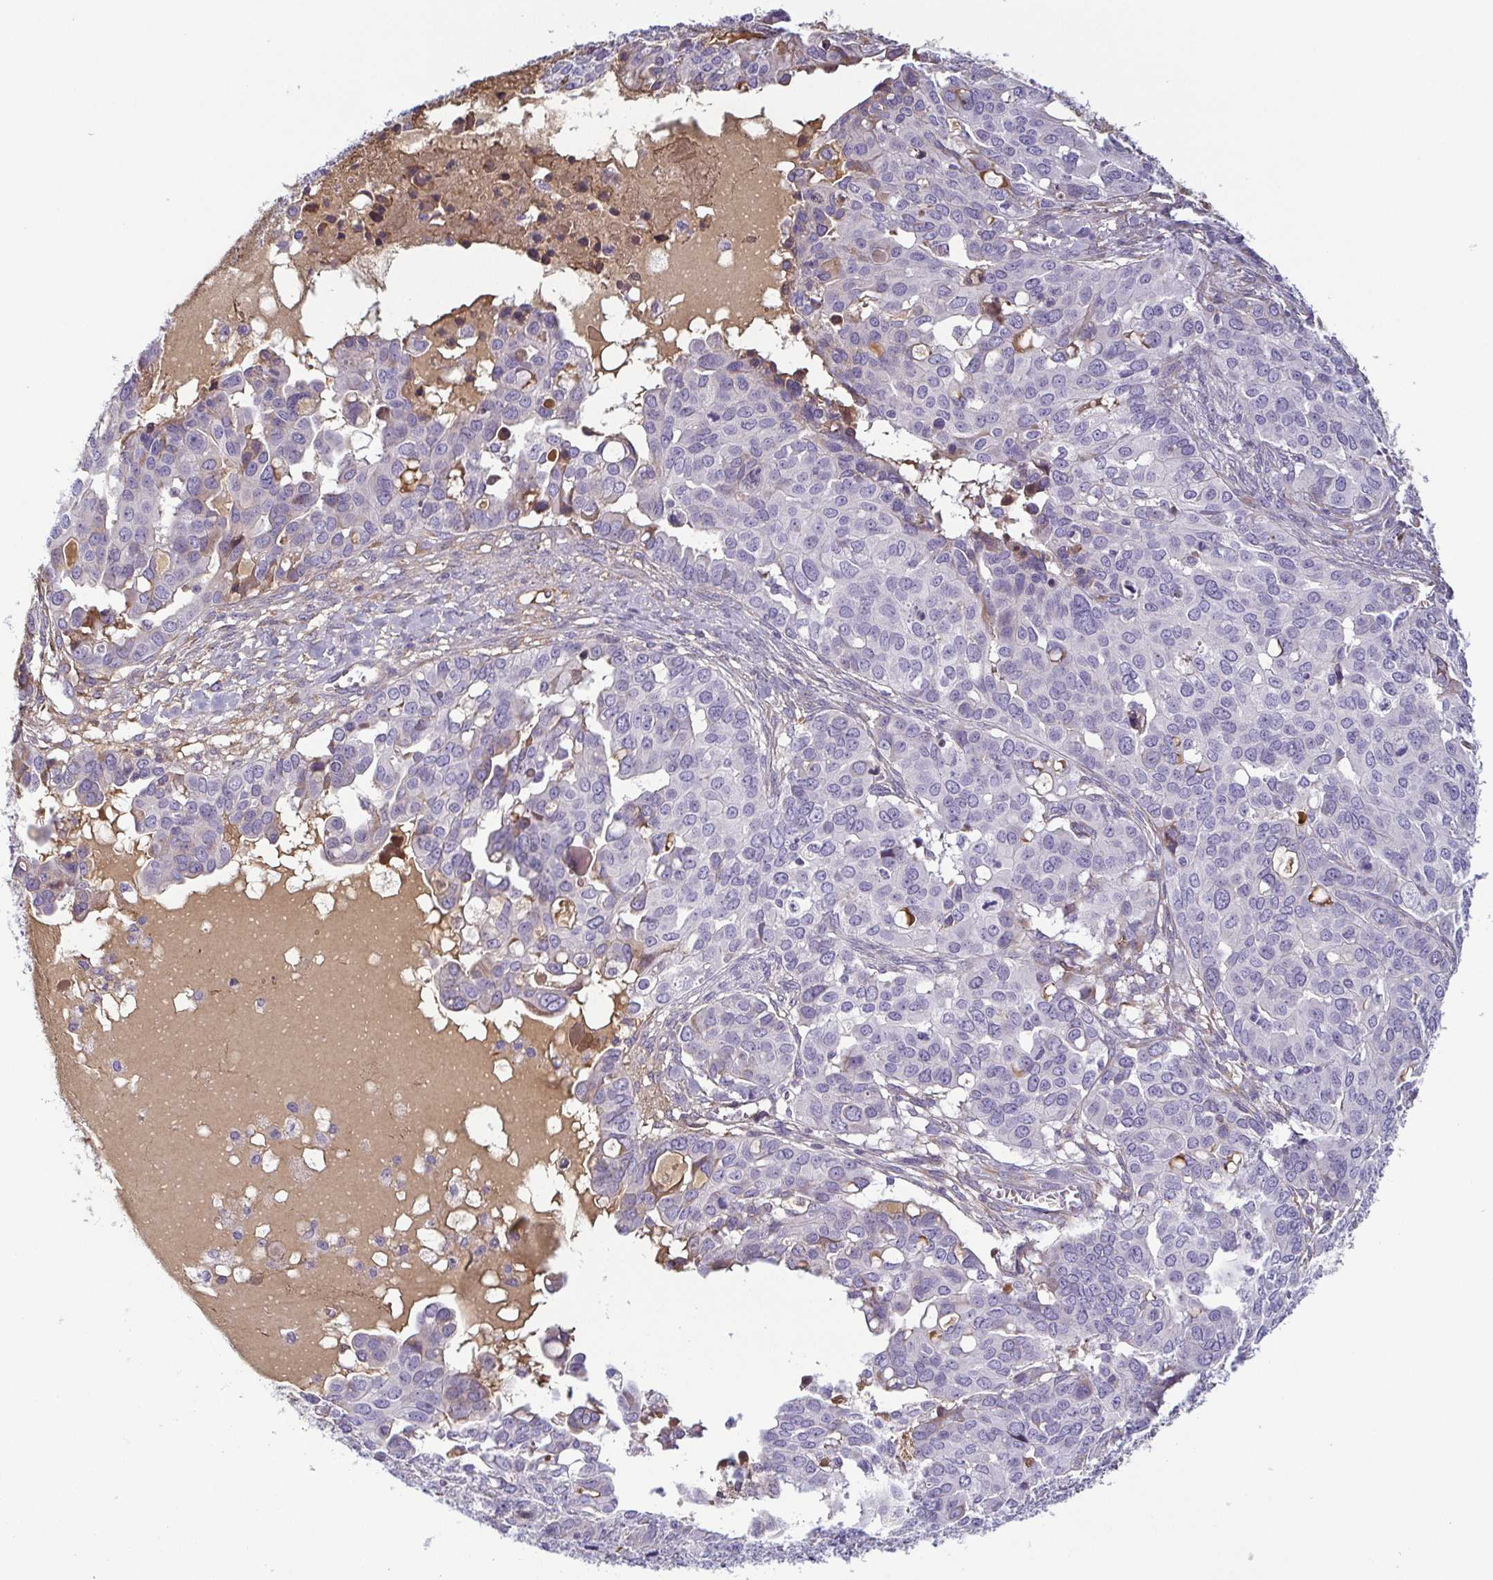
{"staining": {"intensity": "negative", "quantity": "none", "location": "none"}, "tissue": "ovarian cancer", "cell_type": "Tumor cells", "image_type": "cancer", "snomed": [{"axis": "morphology", "description": "Carcinoma, endometroid"}, {"axis": "topography", "description": "Ovary"}], "caption": "IHC image of neoplastic tissue: human ovarian endometroid carcinoma stained with DAB (3,3'-diaminobenzidine) exhibits no significant protein positivity in tumor cells. (DAB (3,3'-diaminobenzidine) immunohistochemistry (IHC), high magnification).", "gene": "ECM1", "patient": {"sex": "female", "age": 78}}